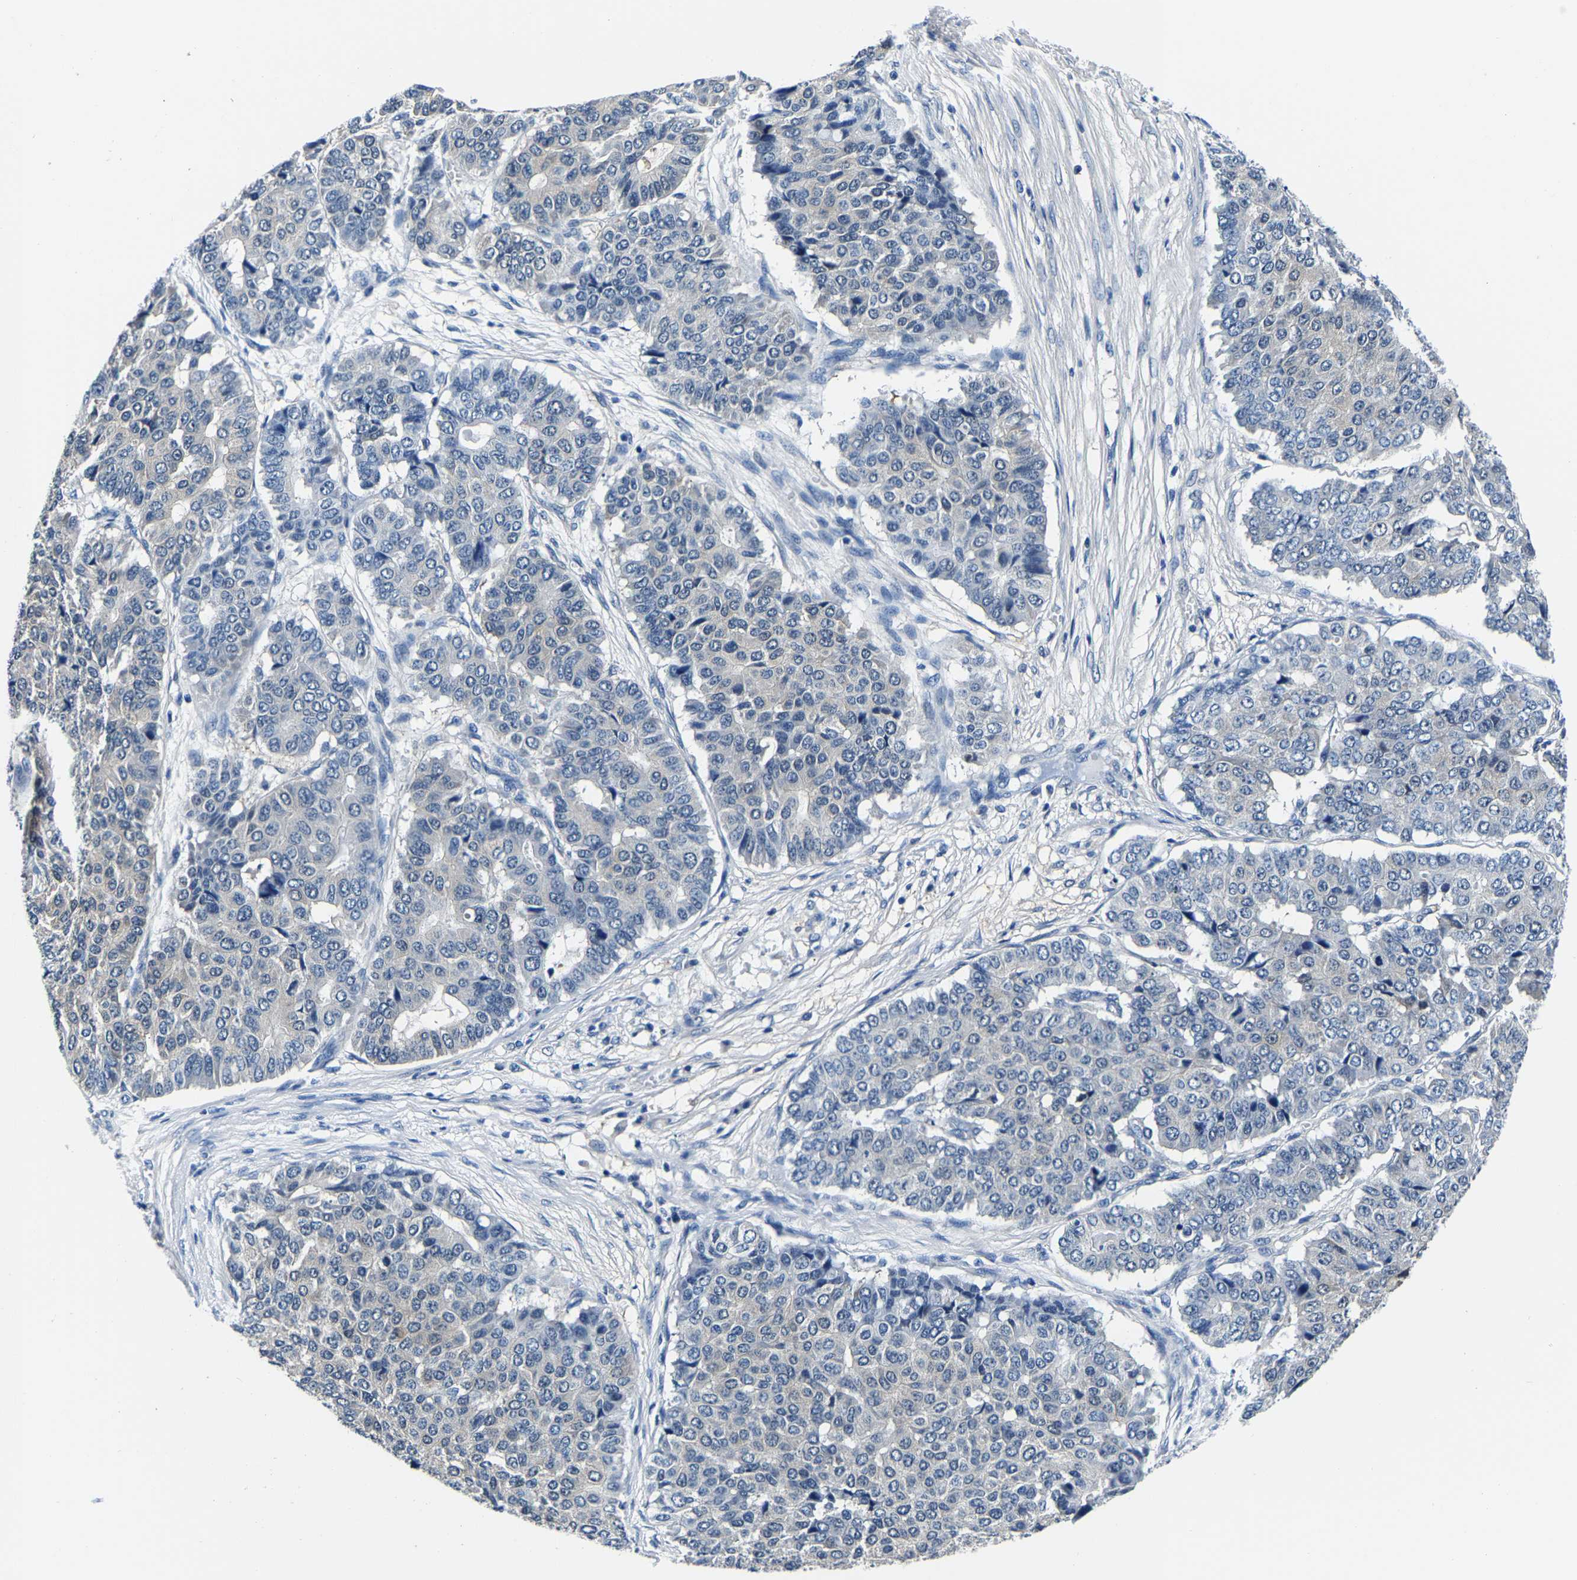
{"staining": {"intensity": "negative", "quantity": "none", "location": "none"}, "tissue": "pancreatic cancer", "cell_type": "Tumor cells", "image_type": "cancer", "snomed": [{"axis": "morphology", "description": "Adenocarcinoma, NOS"}, {"axis": "topography", "description": "Pancreas"}], "caption": "An immunohistochemistry (IHC) micrograph of pancreatic cancer (adenocarcinoma) is shown. There is no staining in tumor cells of pancreatic cancer (adenocarcinoma).", "gene": "ACO1", "patient": {"sex": "male", "age": 50}}